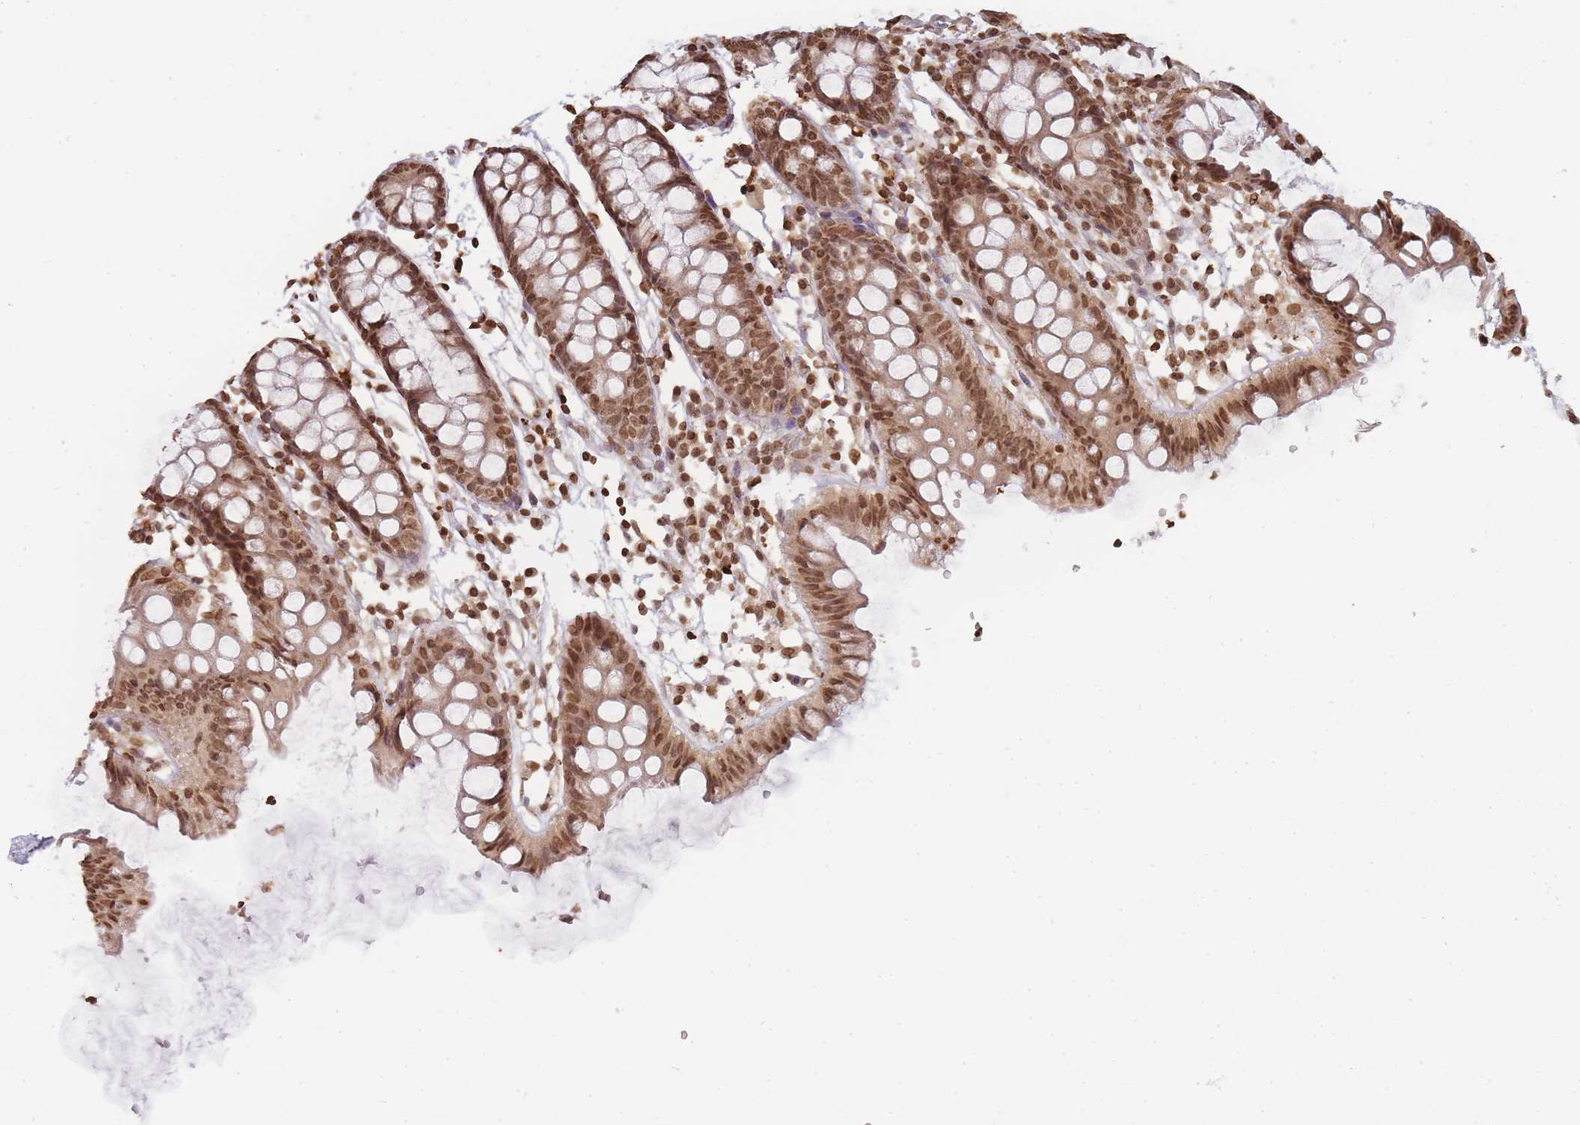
{"staining": {"intensity": "moderate", "quantity": ">75%", "location": "nuclear"}, "tissue": "colon", "cell_type": "Endothelial cells", "image_type": "normal", "snomed": [{"axis": "morphology", "description": "Normal tissue, NOS"}, {"axis": "topography", "description": "Colon"}], "caption": "Immunohistochemistry (IHC) of normal human colon displays medium levels of moderate nuclear positivity in approximately >75% of endothelial cells. The protein of interest is shown in brown color, while the nuclei are stained blue.", "gene": "WWTR1", "patient": {"sex": "female", "age": 84}}